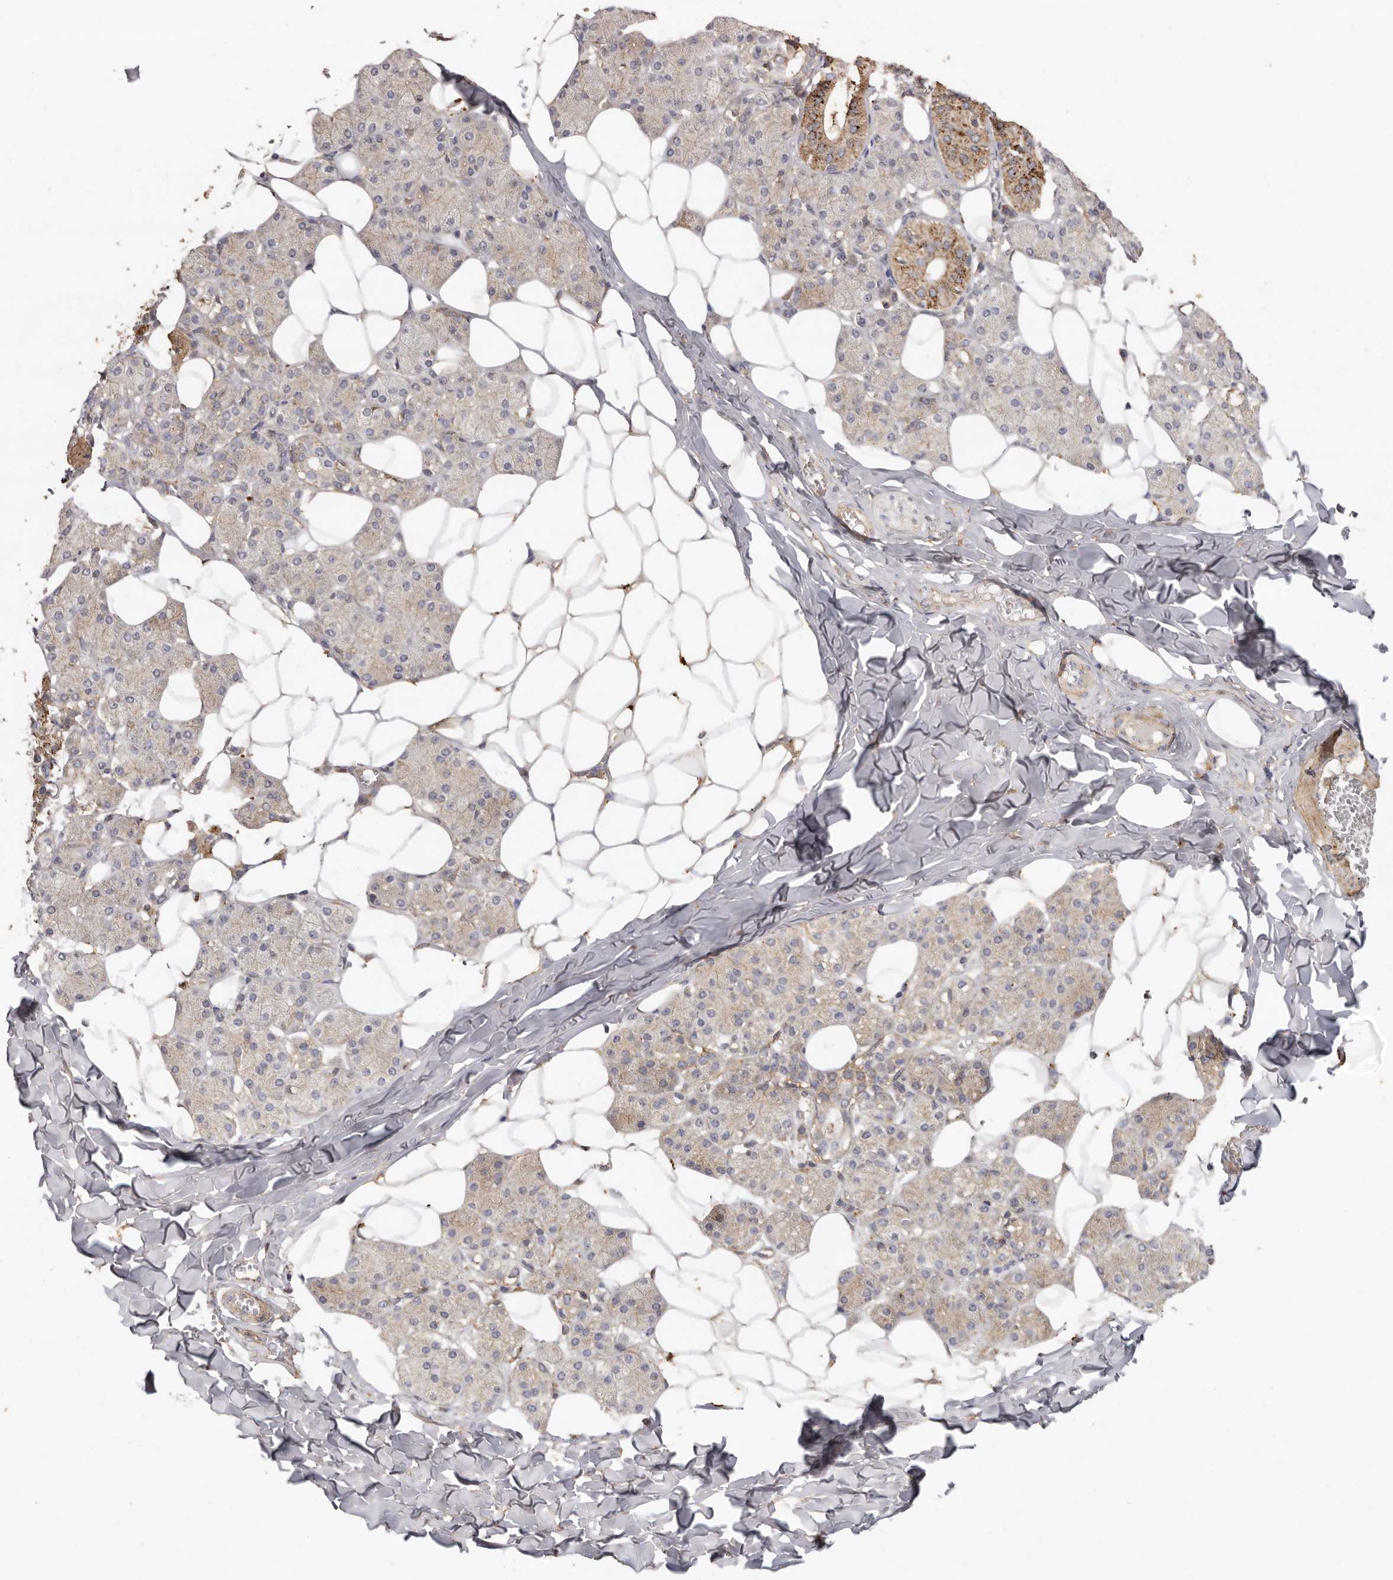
{"staining": {"intensity": "moderate", "quantity": "25%-75%", "location": "cytoplasmic/membranous"}, "tissue": "salivary gland", "cell_type": "Glandular cells", "image_type": "normal", "snomed": [{"axis": "morphology", "description": "Normal tissue, NOS"}, {"axis": "topography", "description": "Salivary gland"}], "caption": "Unremarkable salivary gland displays moderate cytoplasmic/membranous positivity in about 25%-75% of glandular cells The staining was performed using DAB, with brown indicating positive protein expression. Nuclei are stained blue with hematoxylin..", "gene": "RWDD1", "patient": {"sex": "female", "age": 33}}